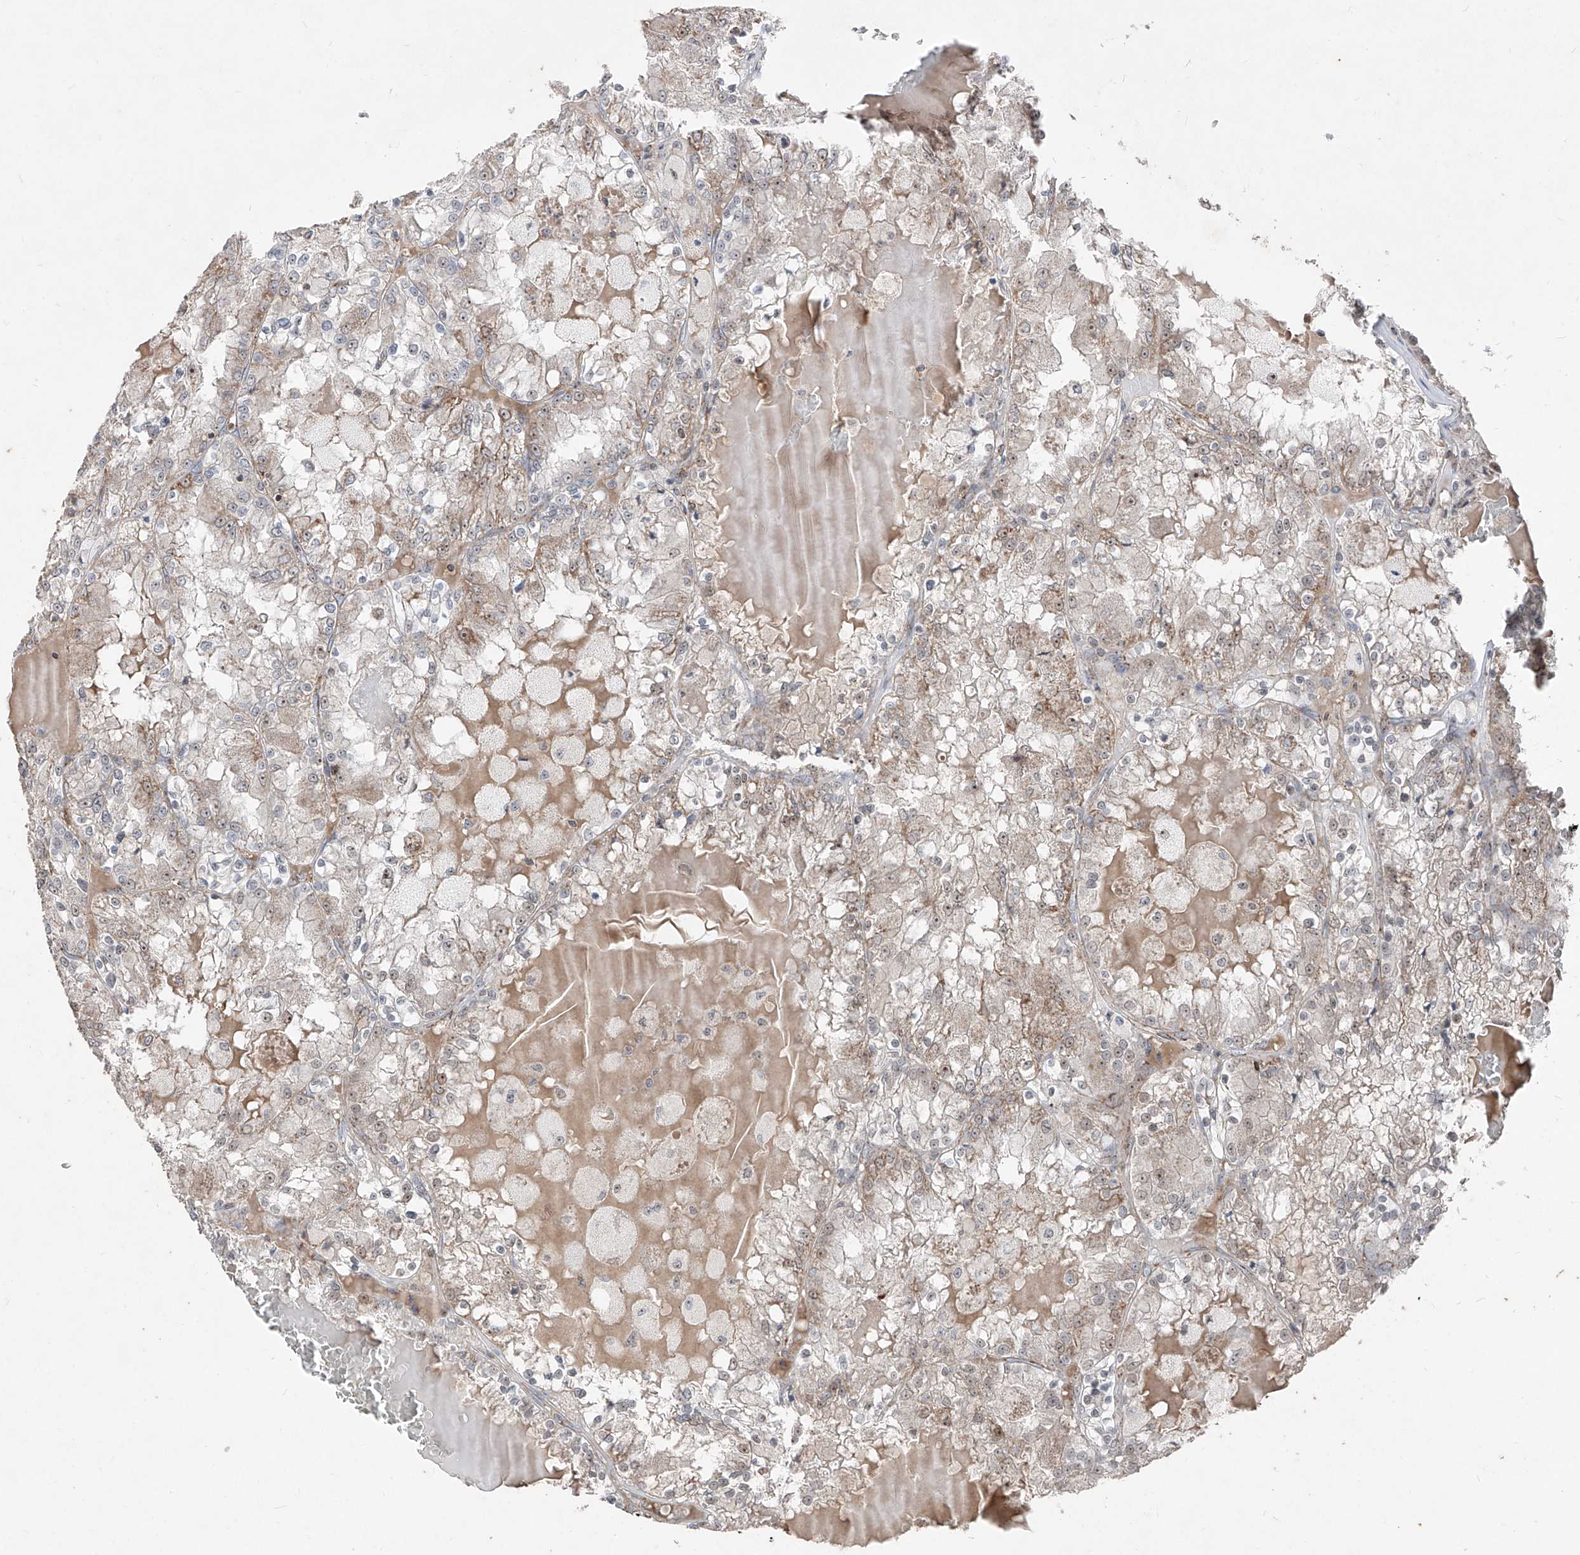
{"staining": {"intensity": "weak", "quantity": "25%-75%", "location": "cytoplasmic/membranous,nuclear"}, "tissue": "renal cancer", "cell_type": "Tumor cells", "image_type": "cancer", "snomed": [{"axis": "morphology", "description": "Adenocarcinoma, NOS"}, {"axis": "topography", "description": "Kidney"}], "caption": "Weak cytoplasmic/membranous and nuclear protein expression is seen in approximately 25%-75% of tumor cells in renal adenocarcinoma.", "gene": "NDUFB3", "patient": {"sex": "female", "age": 56}}